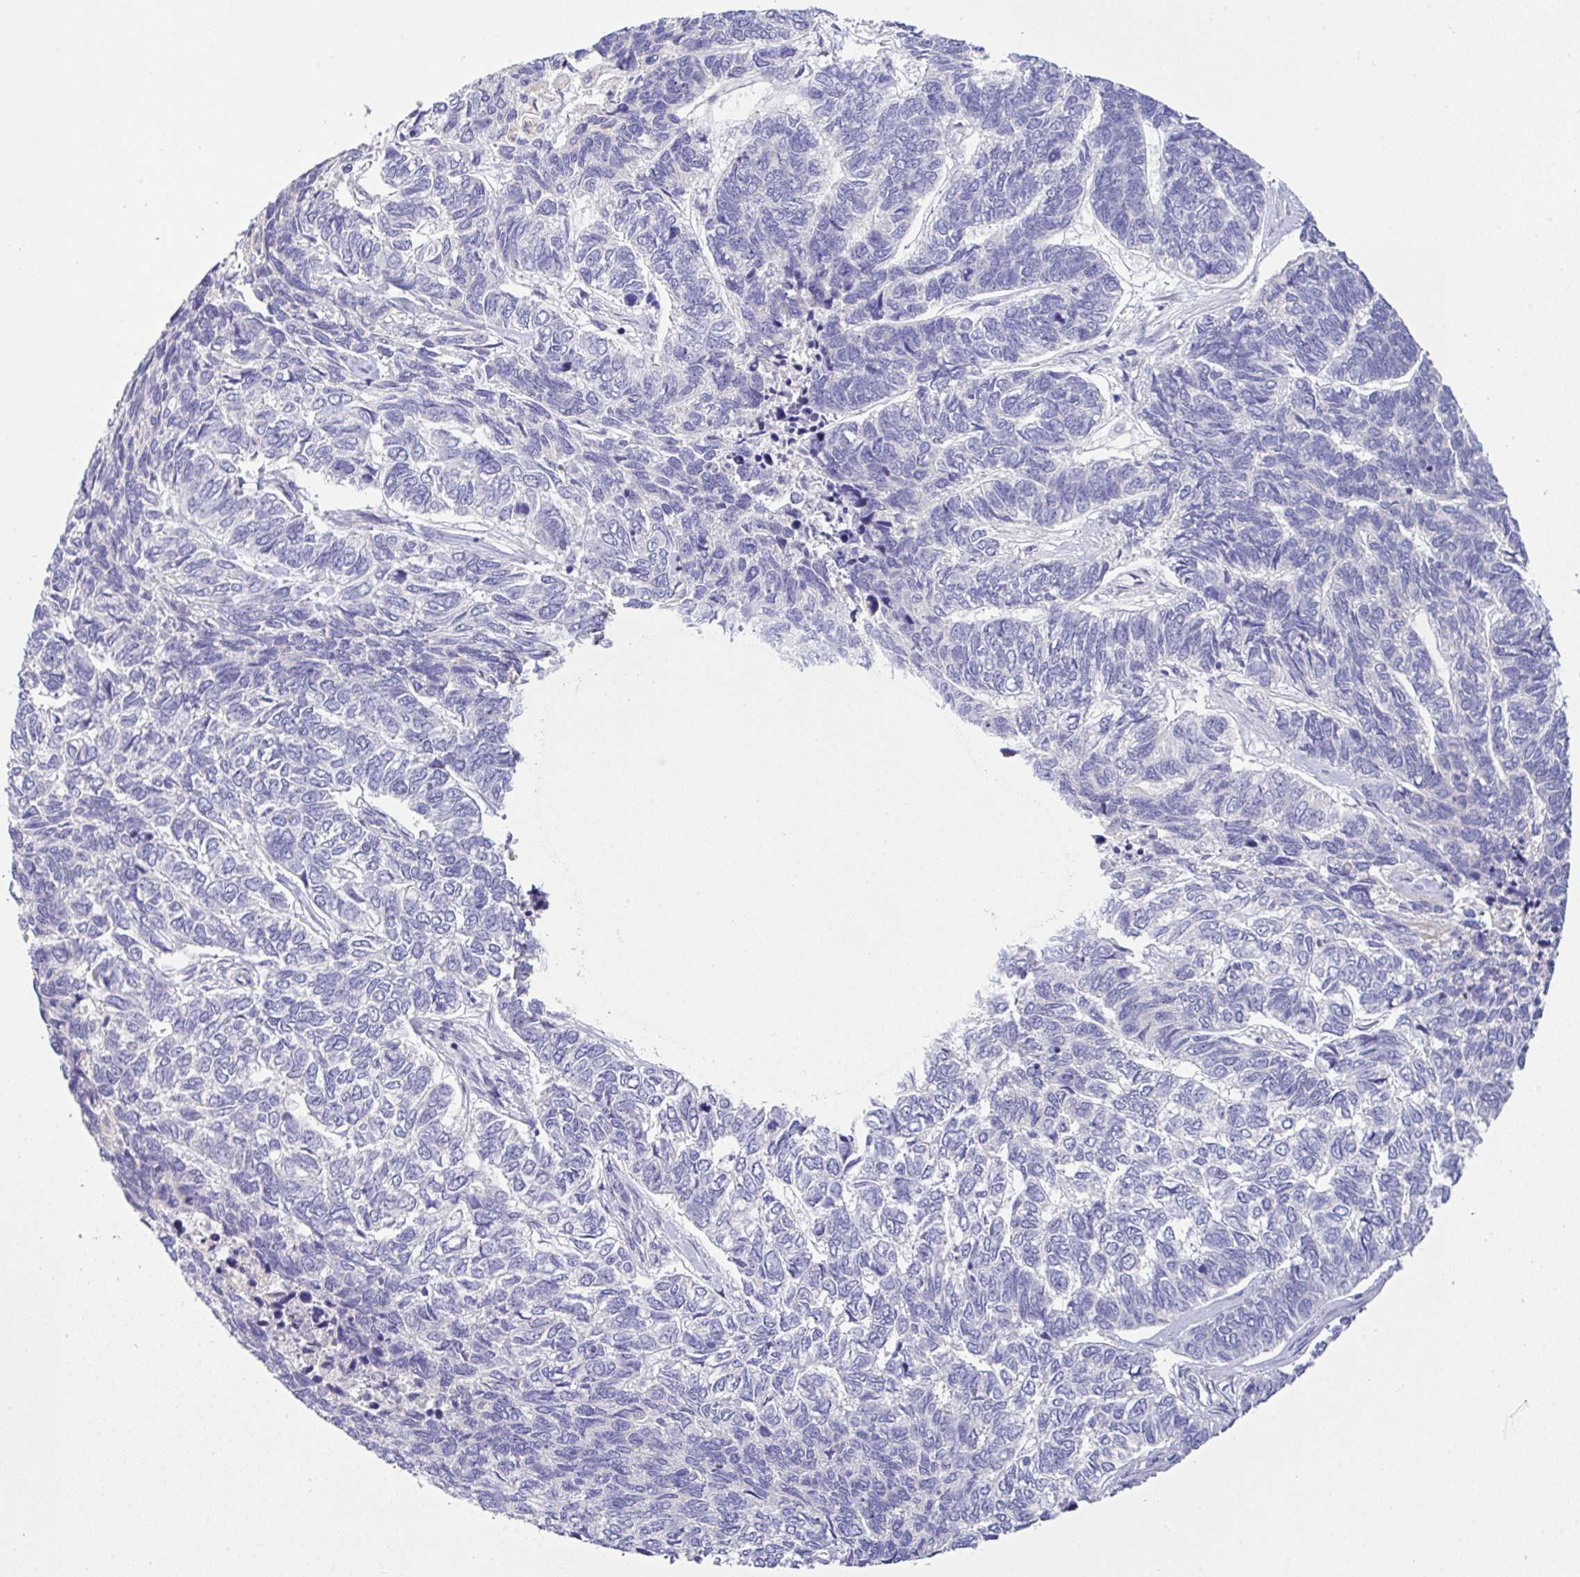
{"staining": {"intensity": "negative", "quantity": "none", "location": "none"}, "tissue": "skin cancer", "cell_type": "Tumor cells", "image_type": "cancer", "snomed": [{"axis": "morphology", "description": "Basal cell carcinoma"}, {"axis": "topography", "description": "Skin"}], "caption": "A histopathology image of skin cancer (basal cell carcinoma) stained for a protein demonstrates no brown staining in tumor cells. The staining is performed using DAB brown chromogen with nuclei counter-stained in using hematoxylin.", "gene": "EPN3", "patient": {"sex": "female", "age": 65}}